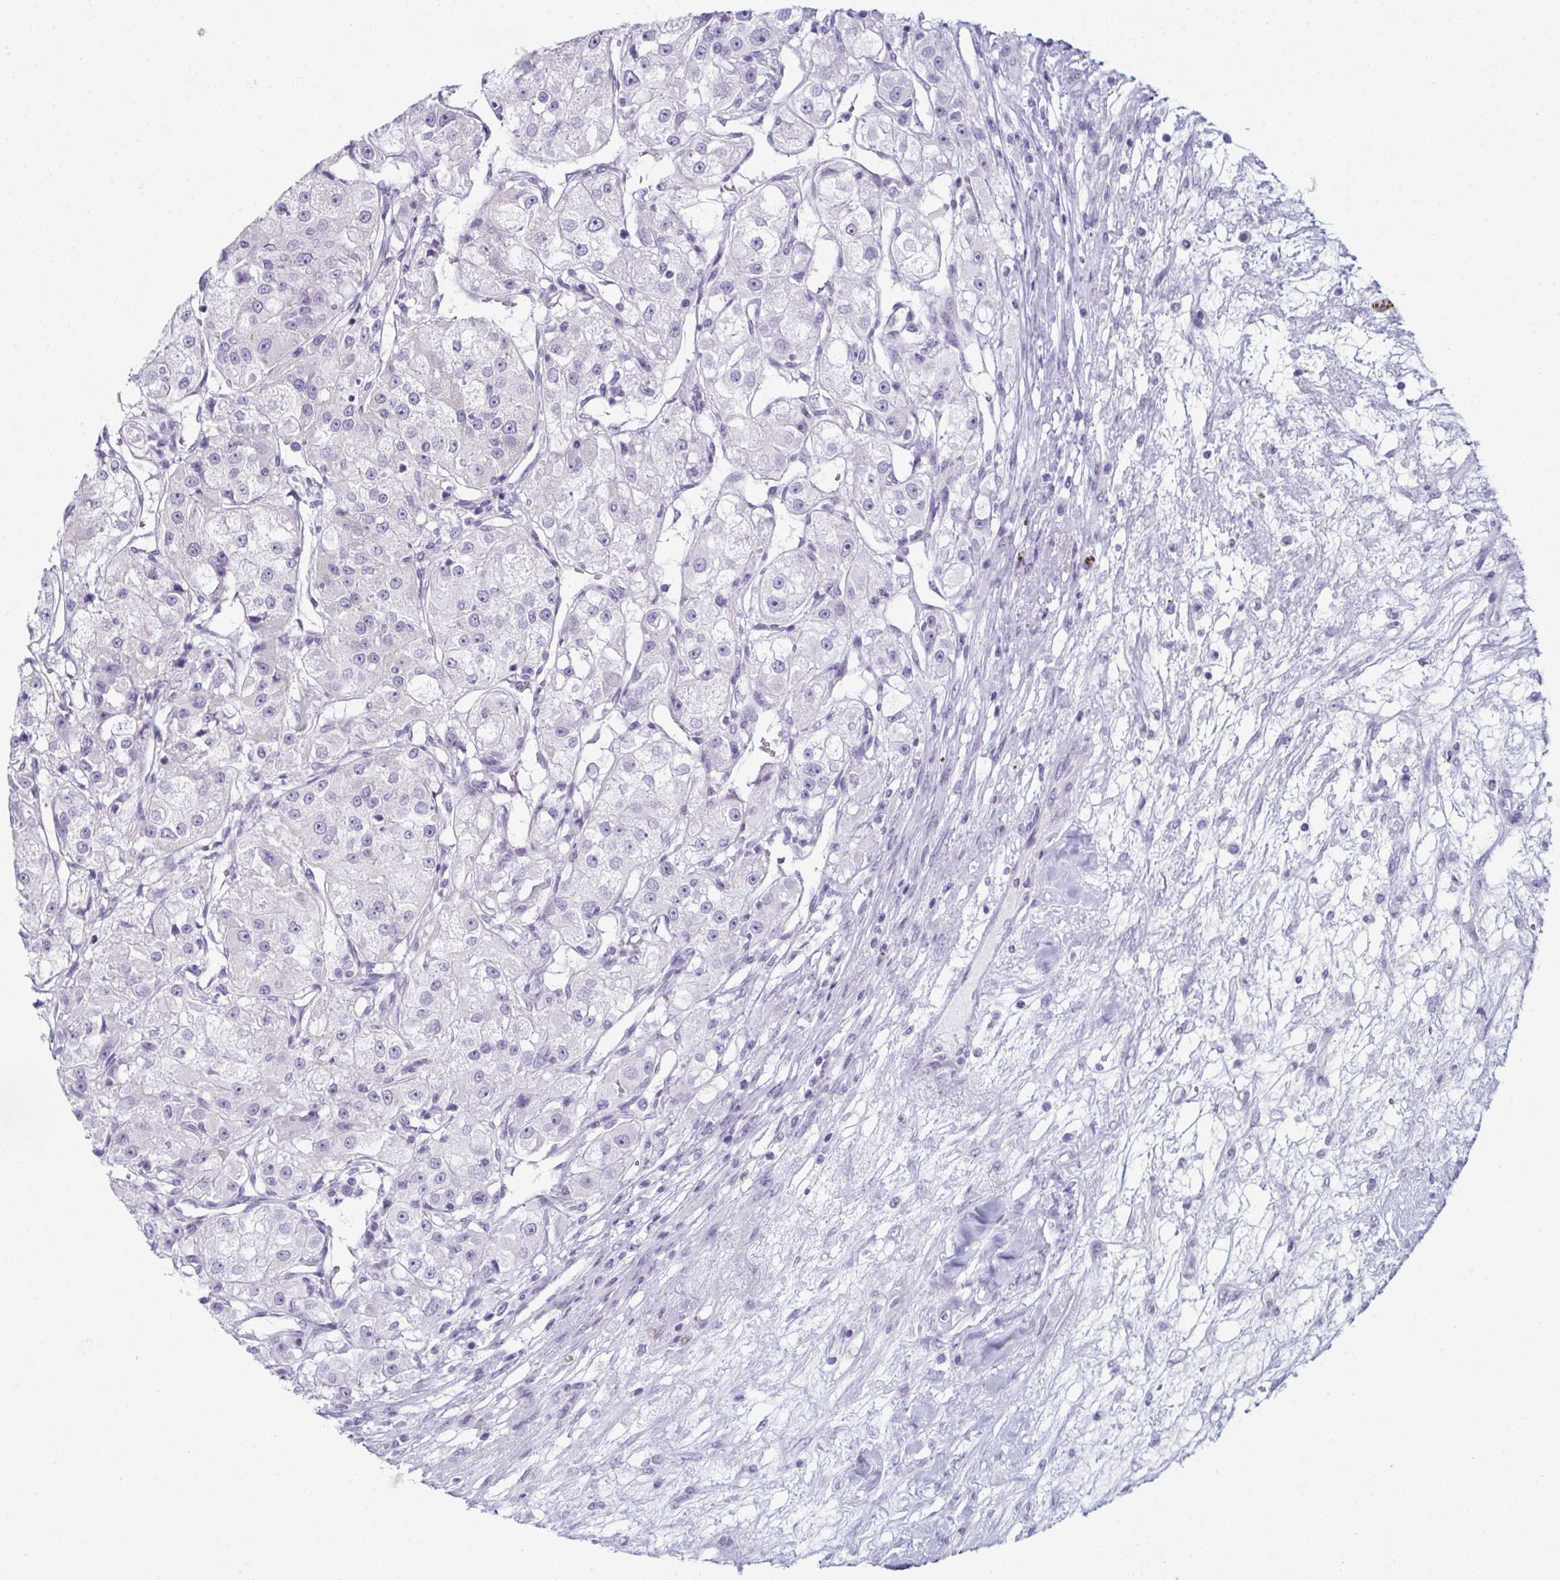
{"staining": {"intensity": "negative", "quantity": "none", "location": "none"}, "tissue": "renal cancer", "cell_type": "Tumor cells", "image_type": "cancer", "snomed": [{"axis": "morphology", "description": "Adenocarcinoma, NOS"}, {"axis": "topography", "description": "Kidney"}], "caption": "Immunohistochemistry histopathology image of neoplastic tissue: human renal cancer (adenocarcinoma) stained with DAB displays no significant protein positivity in tumor cells.", "gene": "ENKUR", "patient": {"sex": "female", "age": 63}}